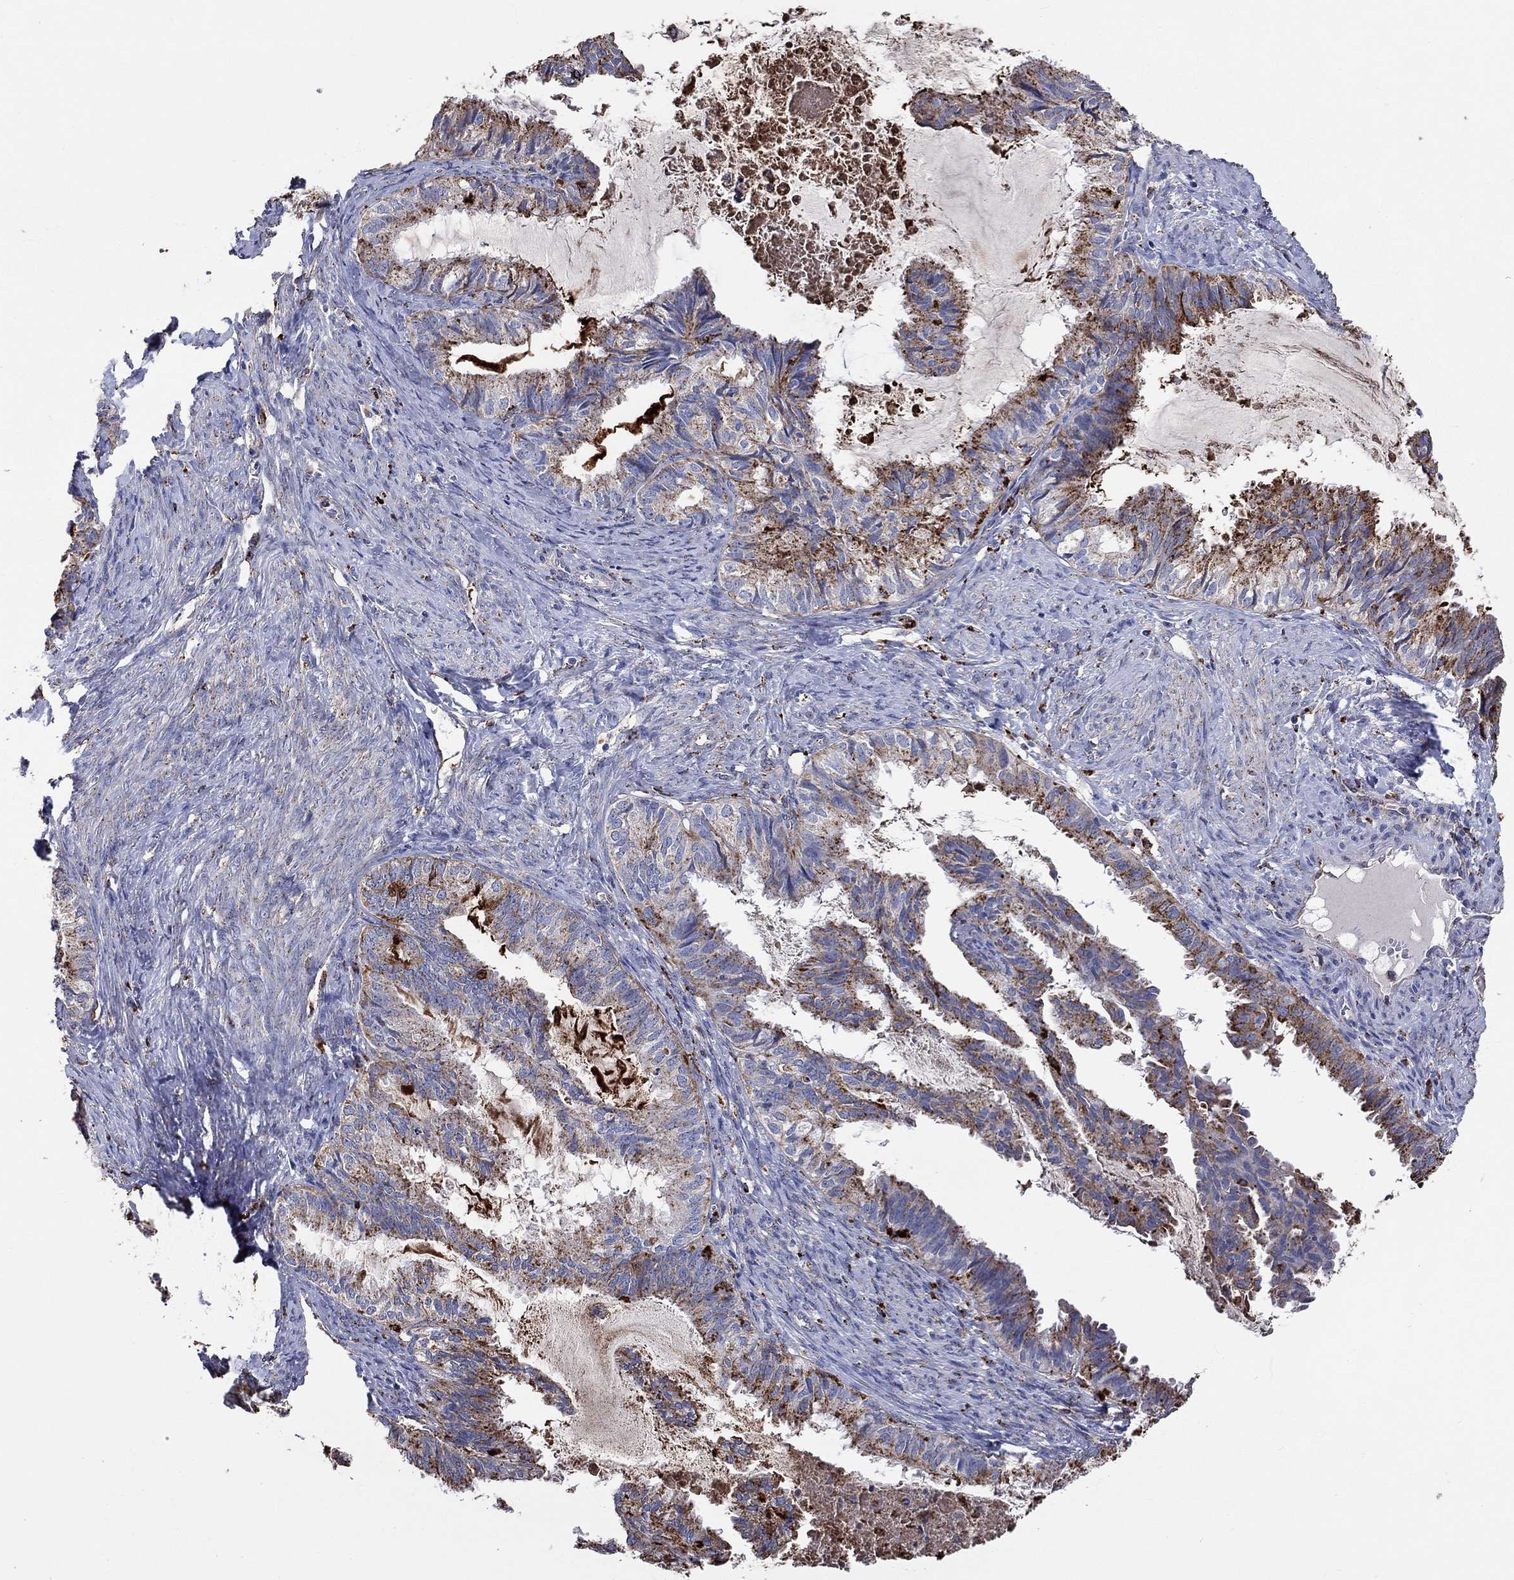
{"staining": {"intensity": "moderate", "quantity": ">75%", "location": "cytoplasmic/membranous"}, "tissue": "endometrial cancer", "cell_type": "Tumor cells", "image_type": "cancer", "snomed": [{"axis": "morphology", "description": "Adenocarcinoma, NOS"}, {"axis": "topography", "description": "Endometrium"}], "caption": "Human endometrial adenocarcinoma stained with a brown dye exhibits moderate cytoplasmic/membranous positive positivity in about >75% of tumor cells.", "gene": "CTSB", "patient": {"sex": "female", "age": 86}}